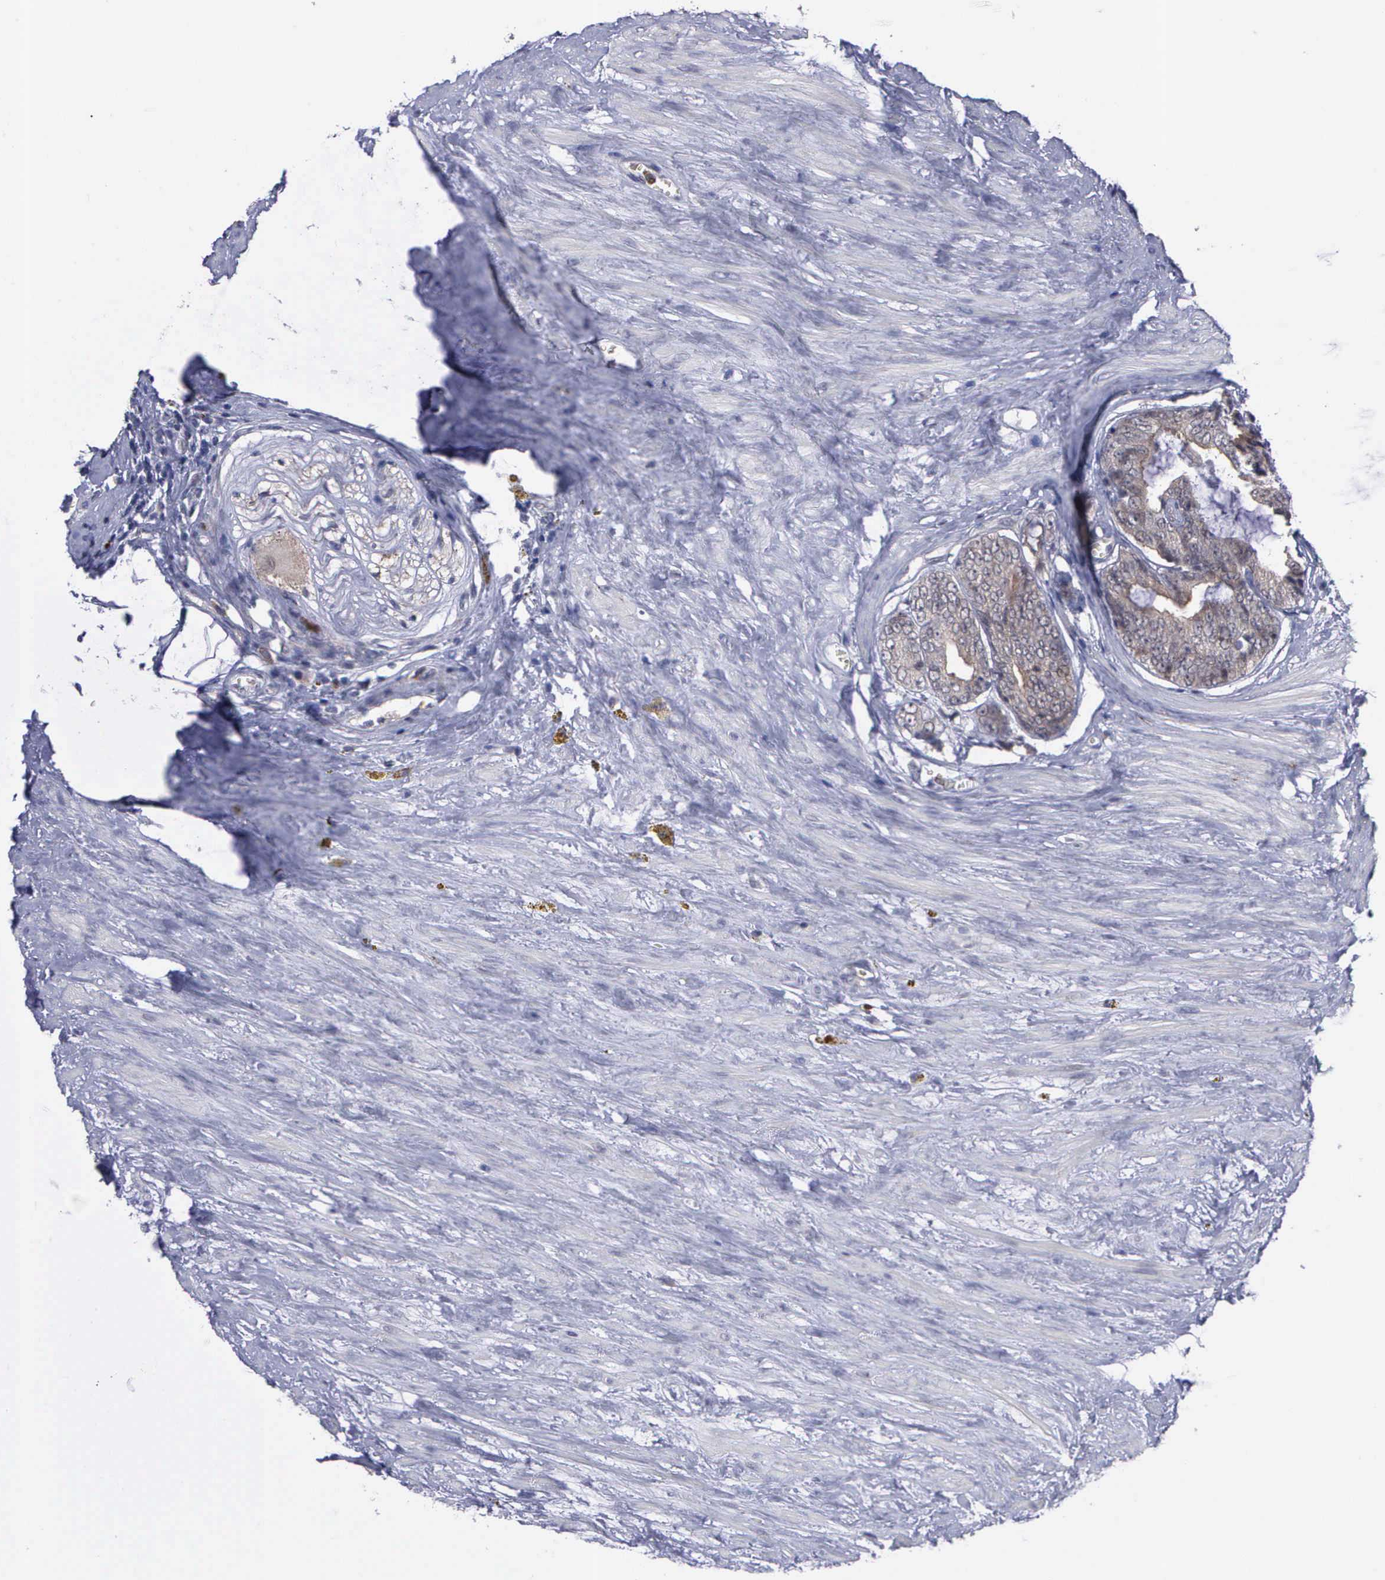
{"staining": {"intensity": "weak", "quantity": "25%-75%", "location": "cytoplasmic/membranous"}, "tissue": "prostate cancer", "cell_type": "Tumor cells", "image_type": "cancer", "snomed": [{"axis": "morphology", "description": "Adenocarcinoma, Medium grade"}, {"axis": "topography", "description": "Prostate"}], "caption": "IHC micrograph of neoplastic tissue: prostate adenocarcinoma (medium-grade) stained using immunohistochemistry (IHC) demonstrates low levels of weak protein expression localized specifically in the cytoplasmic/membranous of tumor cells, appearing as a cytoplasmic/membranous brown color.", "gene": "MAP3K9", "patient": {"sex": "male", "age": 79}}